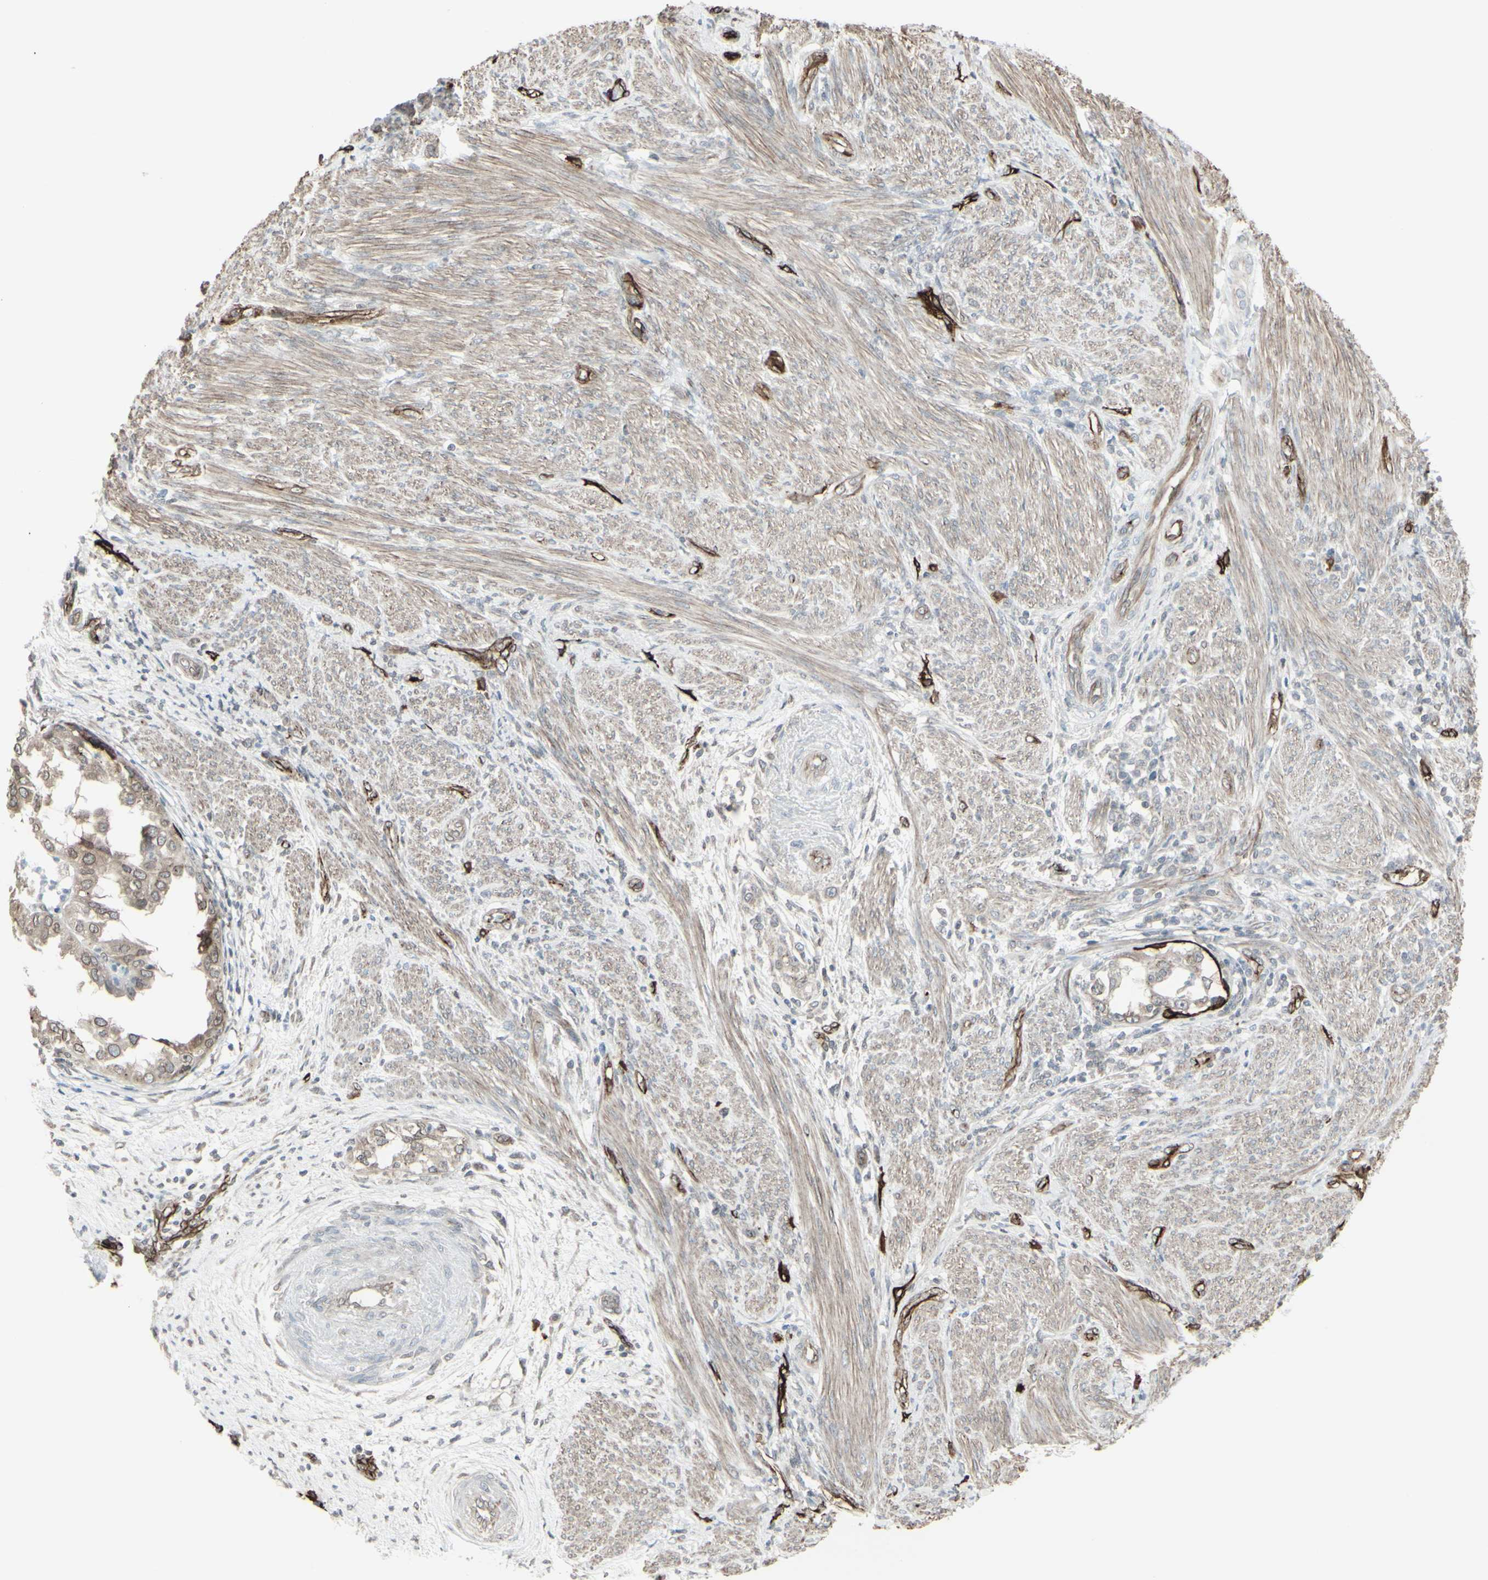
{"staining": {"intensity": "weak", "quantity": ">75%", "location": "cytoplasmic/membranous,nuclear"}, "tissue": "endometrial cancer", "cell_type": "Tumor cells", "image_type": "cancer", "snomed": [{"axis": "morphology", "description": "Adenocarcinoma, NOS"}, {"axis": "topography", "description": "Endometrium"}], "caption": "Endometrial adenocarcinoma stained for a protein exhibits weak cytoplasmic/membranous and nuclear positivity in tumor cells.", "gene": "DTX3L", "patient": {"sex": "female", "age": 85}}